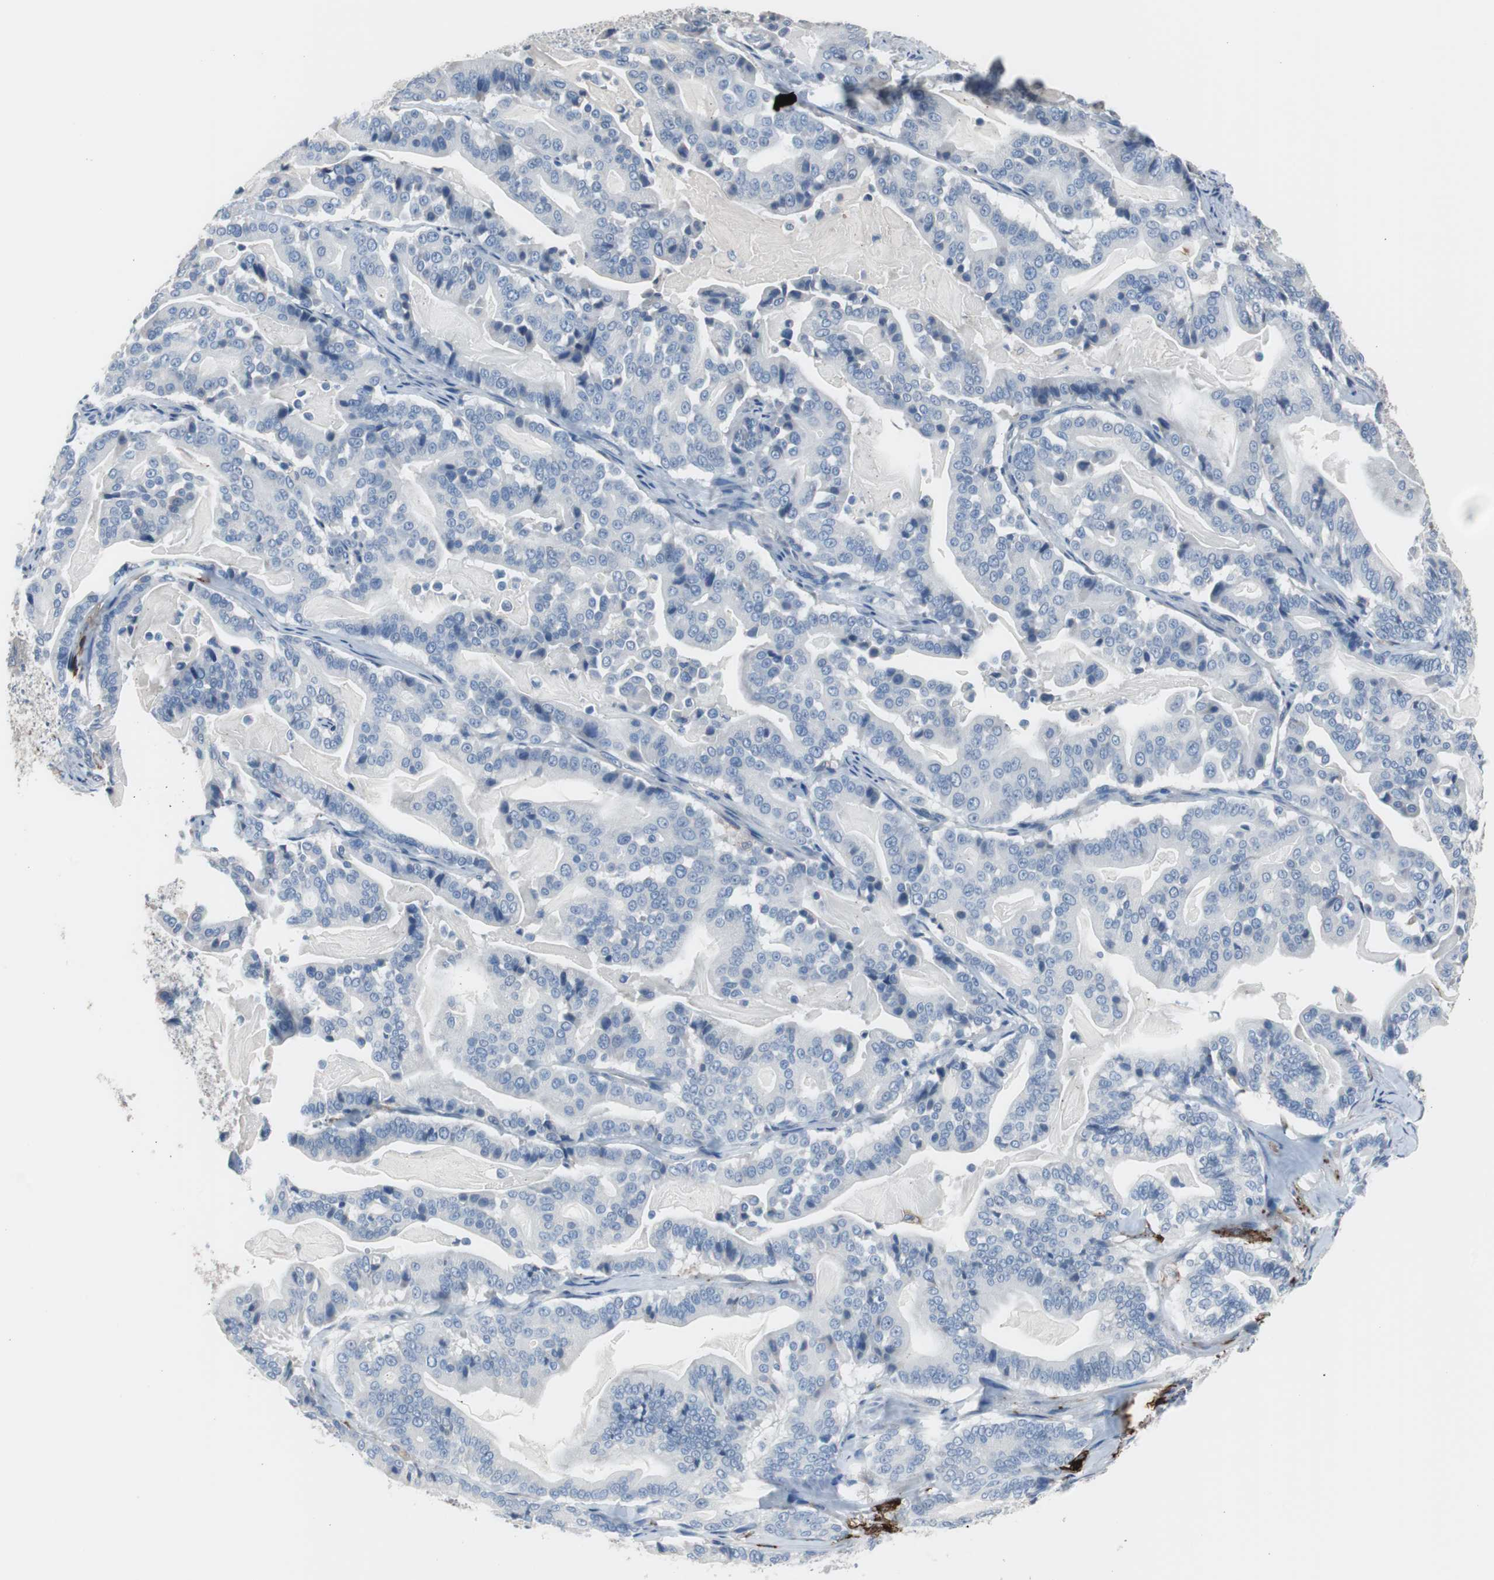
{"staining": {"intensity": "negative", "quantity": "none", "location": "none"}, "tissue": "pancreatic cancer", "cell_type": "Tumor cells", "image_type": "cancer", "snomed": [{"axis": "morphology", "description": "Adenocarcinoma, NOS"}, {"axis": "topography", "description": "Pancreas"}], "caption": "Immunohistochemical staining of human pancreatic cancer exhibits no significant staining in tumor cells.", "gene": "FCGR2B", "patient": {"sex": "male", "age": 63}}